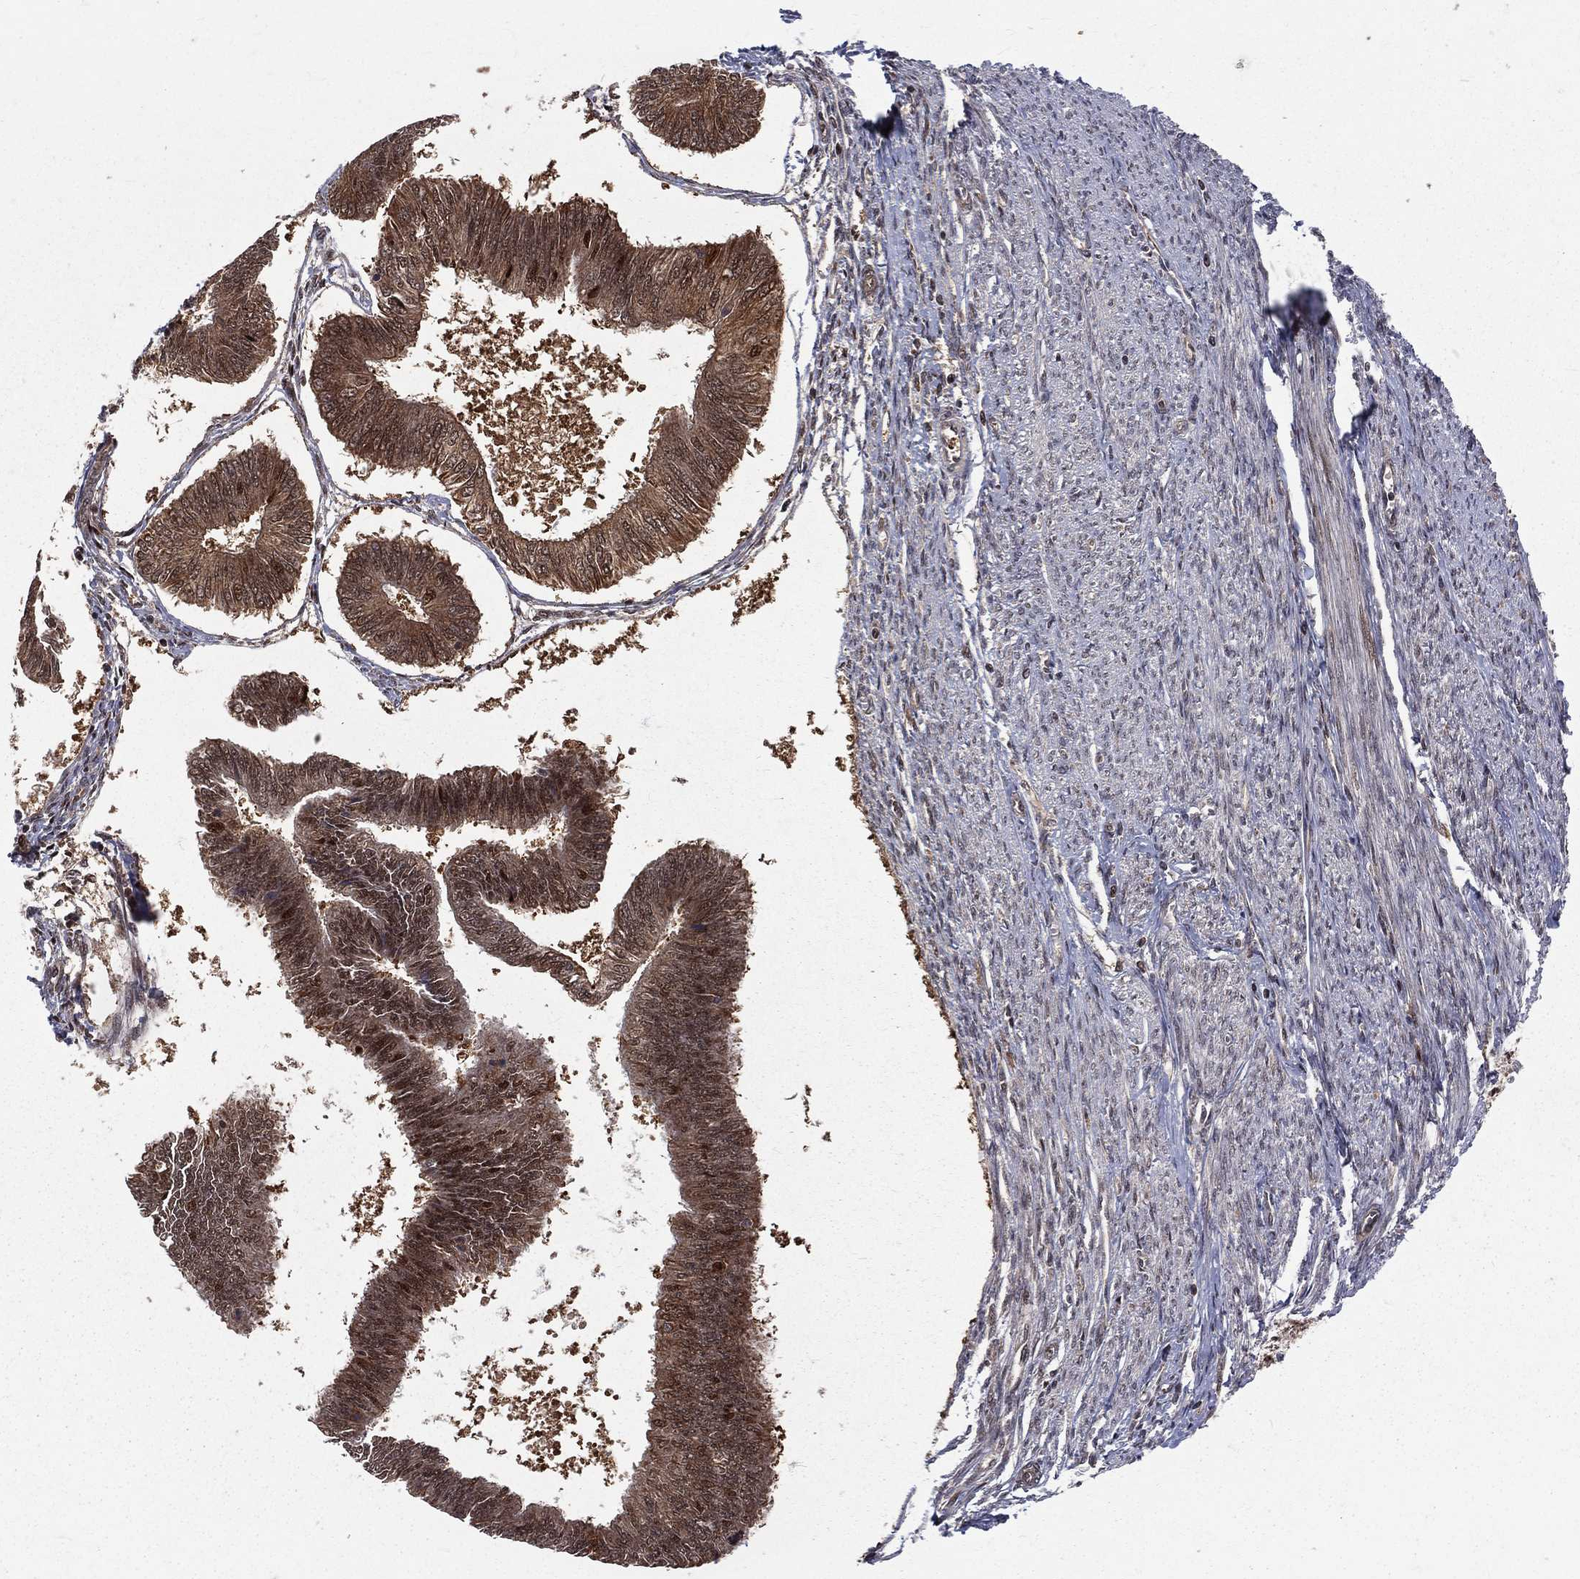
{"staining": {"intensity": "strong", "quantity": ">75%", "location": "cytoplasmic/membranous"}, "tissue": "endometrial cancer", "cell_type": "Tumor cells", "image_type": "cancer", "snomed": [{"axis": "morphology", "description": "Adenocarcinoma, NOS"}, {"axis": "topography", "description": "Endometrium"}], "caption": "Immunohistochemistry (DAB (3,3'-diaminobenzidine)) staining of human endometrial adenocarcinoma shows strong cytoplasmic/membranous protein positivity in approximately >75% of tumor cells. The protein of interest is stained brown, and the nuclei are stained in blue (DAB IHC with brightfield microscopy, high magnification).", "gene": "MDM2", "patient": {"sex": "female", "age": 58}}